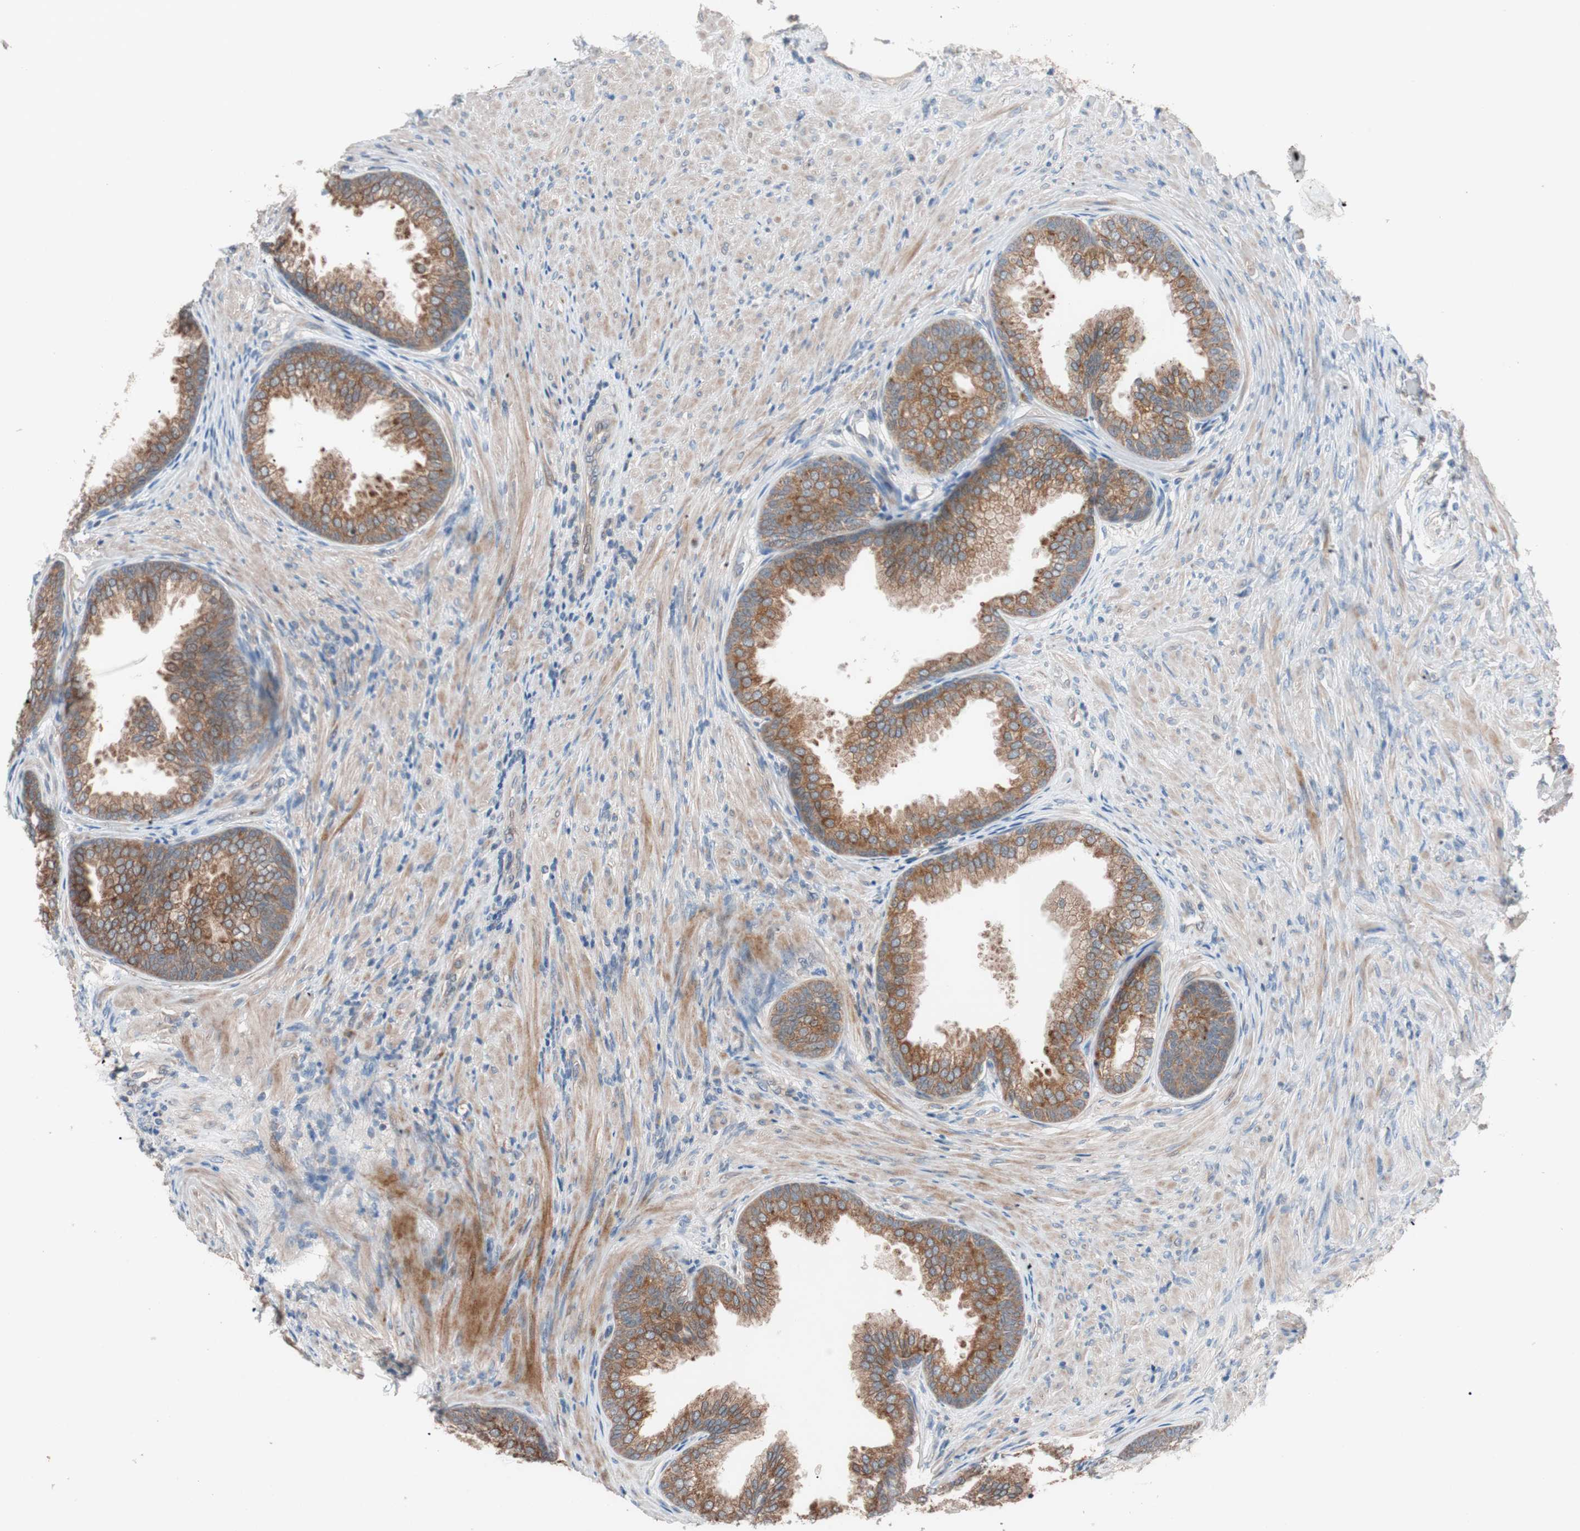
{"staining": {"intensity": "strong", "quantity": ">75%", "location": "cytoplasmic/membranous"}, "tissue": "prostate", "cell_type": "Glandular cells", "image_type": "normal", "snomed": [{"axis": "morphology", "description": "Normal tissue, NOS"}, {"axis": "topography", "description": "Prostate"}], "caption": "IHC staining of normal prostate, which exhibits high levels of strong cytoplasmic/membranous staining in about >75% of glandular cells indicating strong cytoplasmic/membranous protein positivity. The staining was performed using DAB (brown) for protein detection and nuclei were counterstained in hematoxylin (blue).", "gene": "FAAH", "patient": {"sex": "male", "age": 76}}